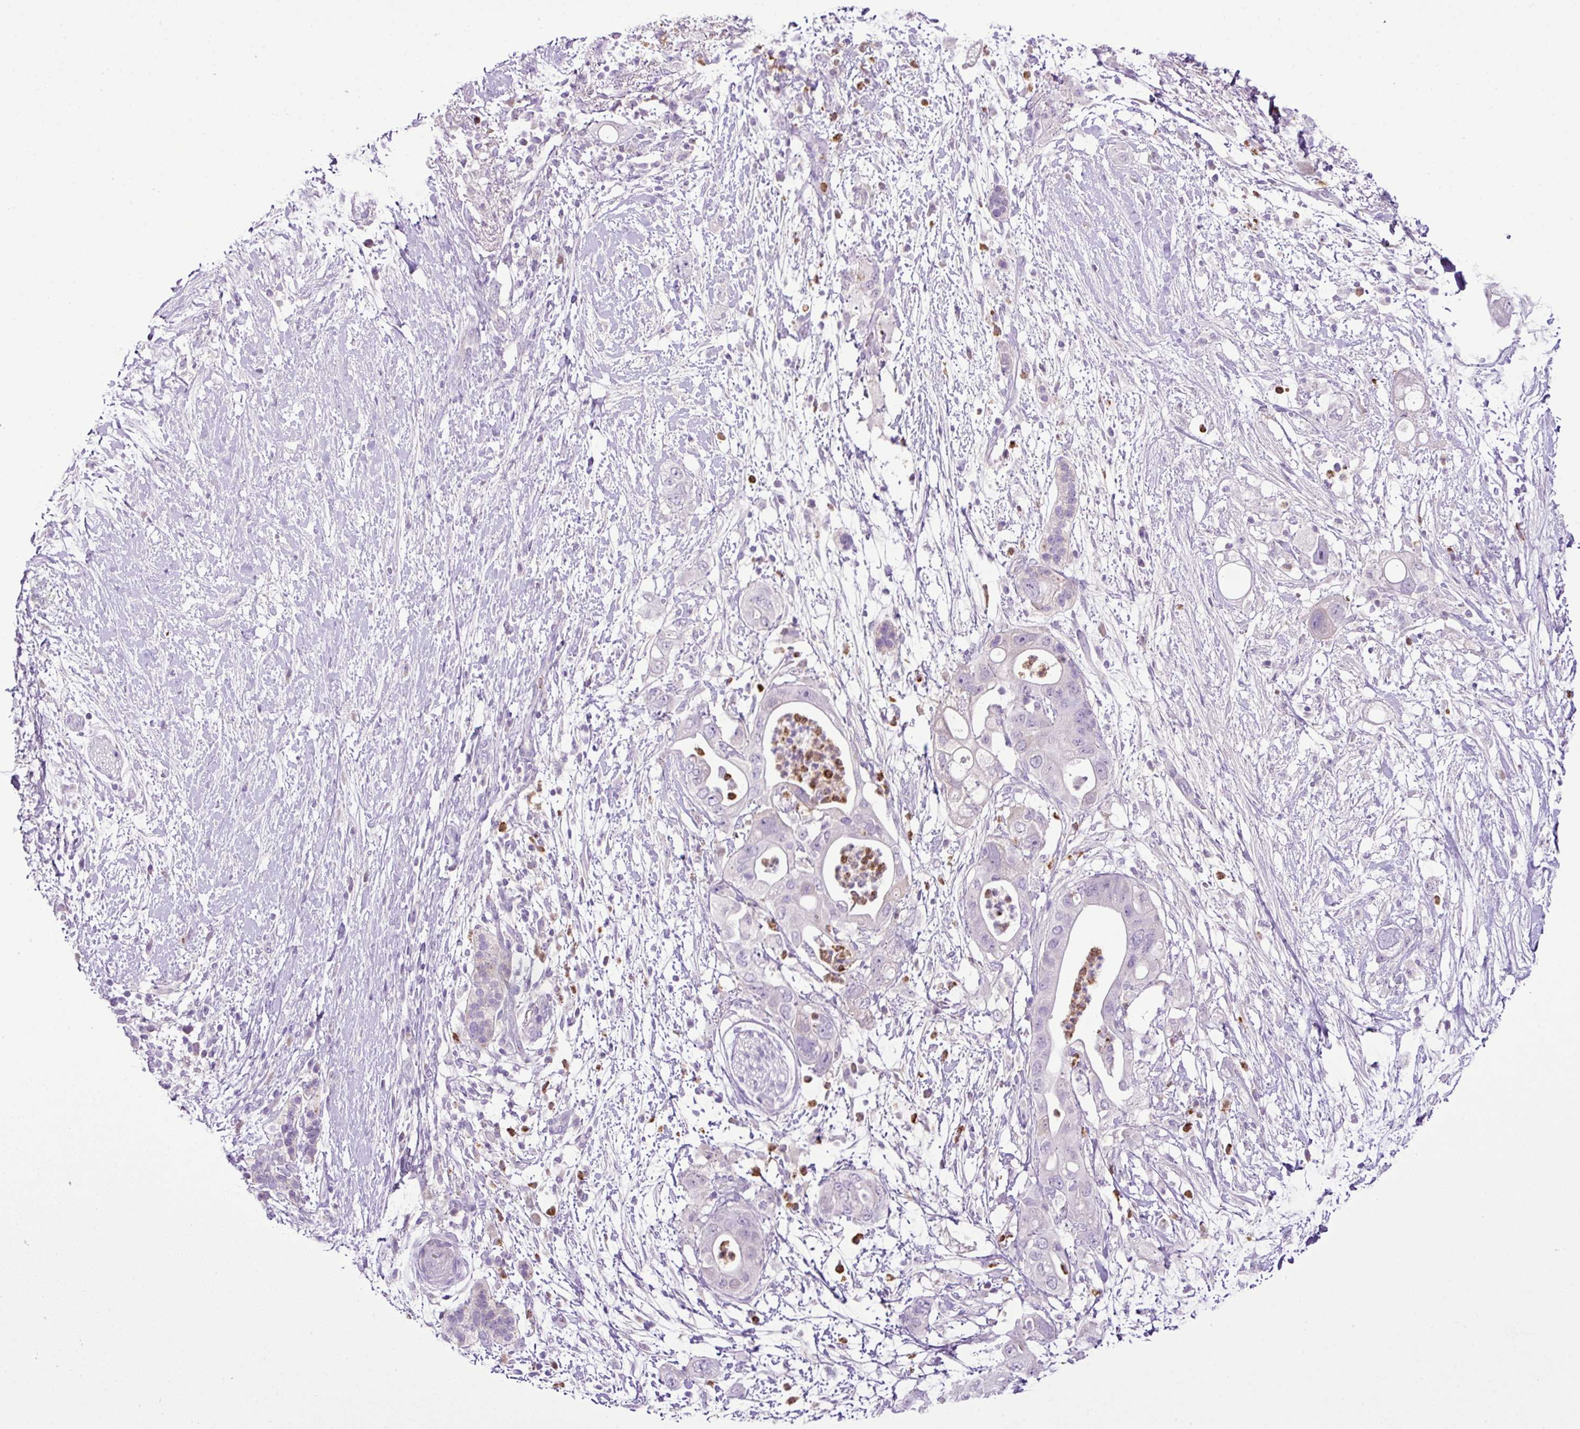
{"staining": {"intensity": "negative", "quantity": "none", "location": "none"}, "tissue": "pancreatic cancer", "cell_type": "Tumor cells", "image_type": "cancer", "snomed": [{"axis": "morphology", "description": "Adenocarcinoma, NOS"}, {"axis": "topography", "description": "Pancreas"}], "caption": "An image of human pancreatic adenocarcinoma is negative for staining in tumor cells.", "gene": "HTR3E", "patient": {"sex": "female", "age": 72}}